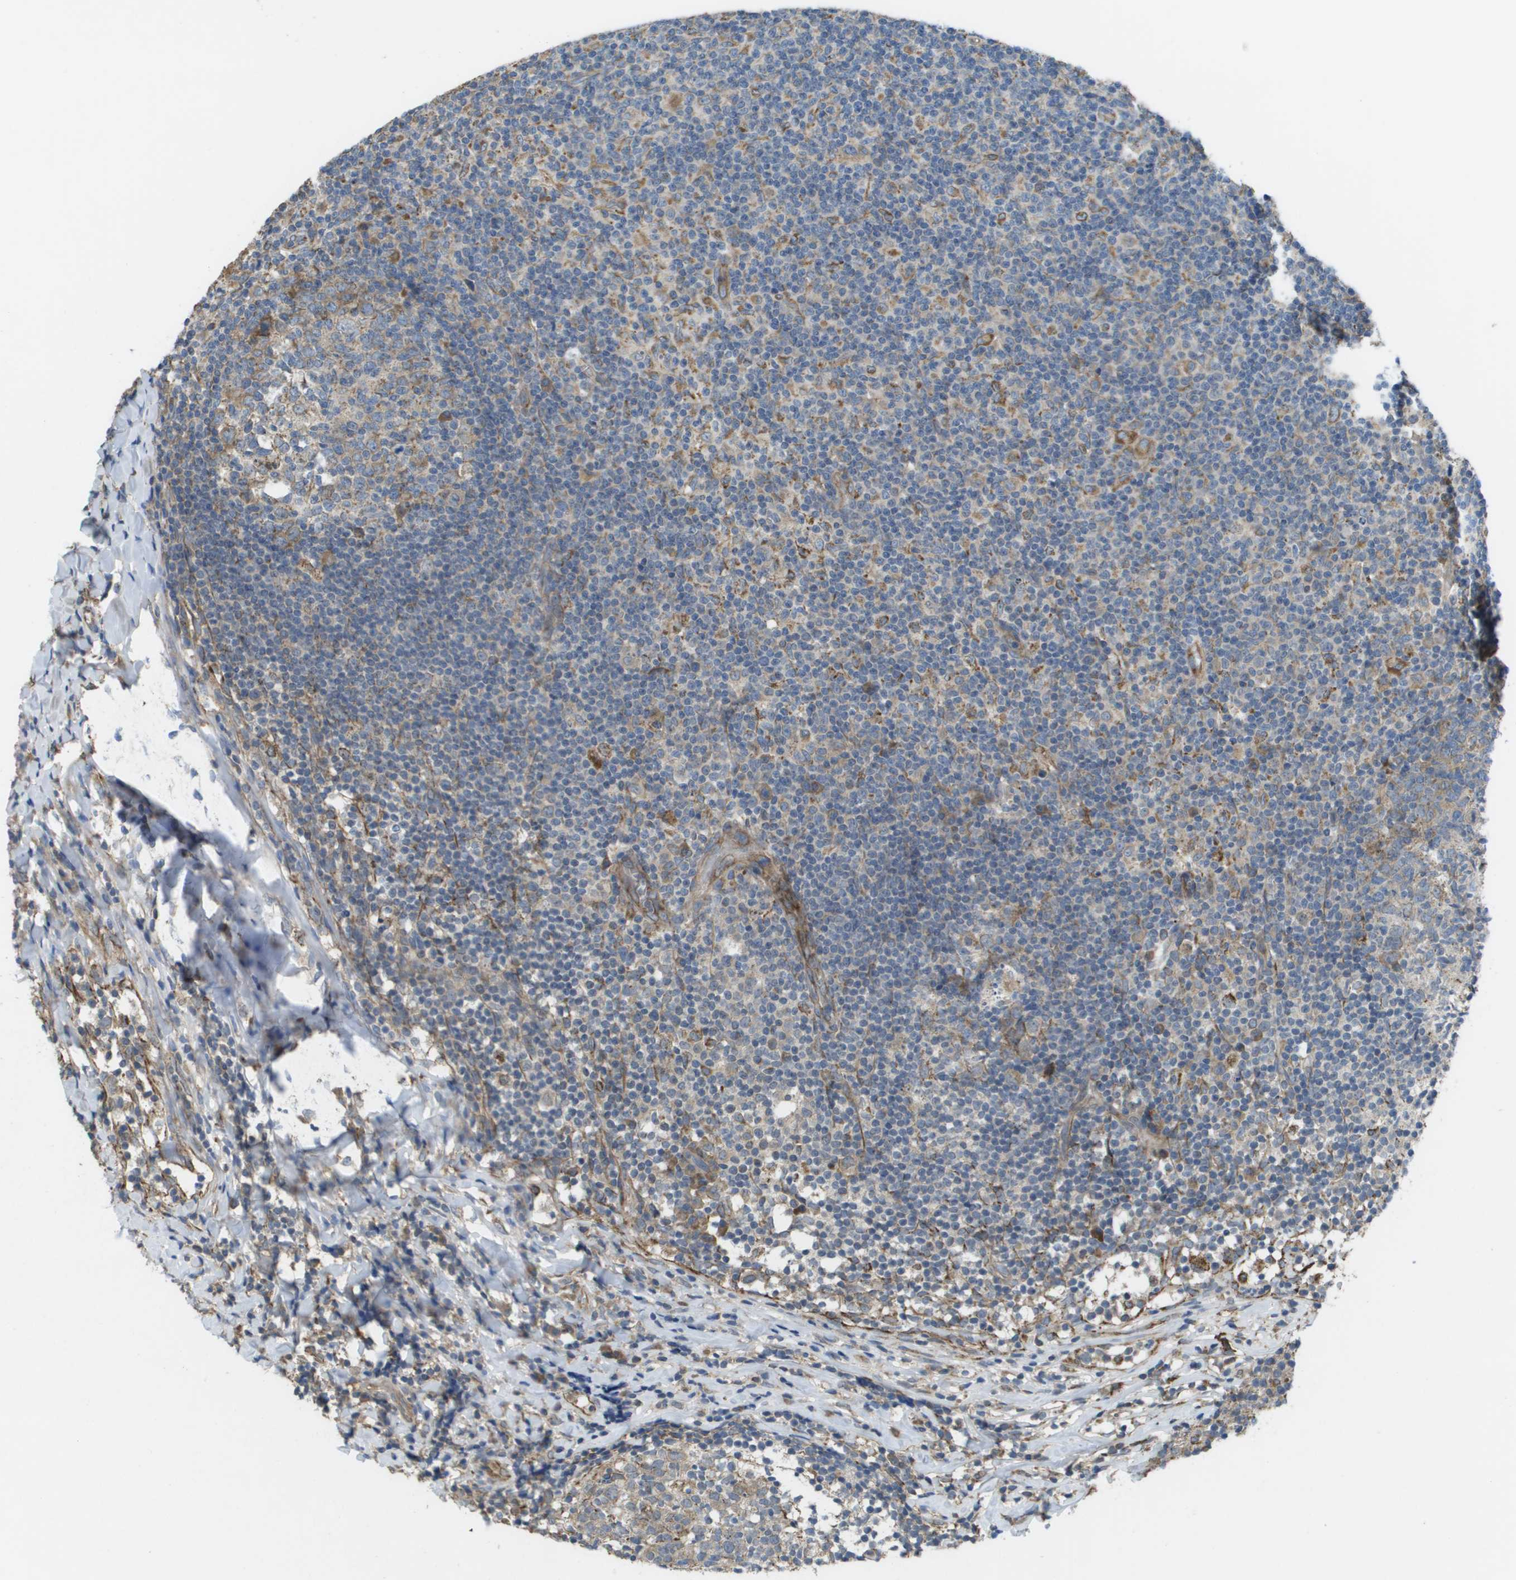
{"staining": {"intensity": "weak", "quantity": "<25%", "location": "cytoplasmic/membranous"}, "tissue": "lymph node", "cell_type": "Germinal center cells", "image_type": "normal", "snomed": [{"axis": "morphology", "description": "Normal tissue, NOS"}, {"axis": "morphology", "description": "Inflammation, NOS"}, {"axis": "topography", "description": "Lymph node"}], "caption": "IHC histopathology image of normal human lymph node stained for a protein (brown), which demonstrates no positivity in germinal center cells.", "gene": "CLCN2", "patient": {"sex": "male", "age": 55}}